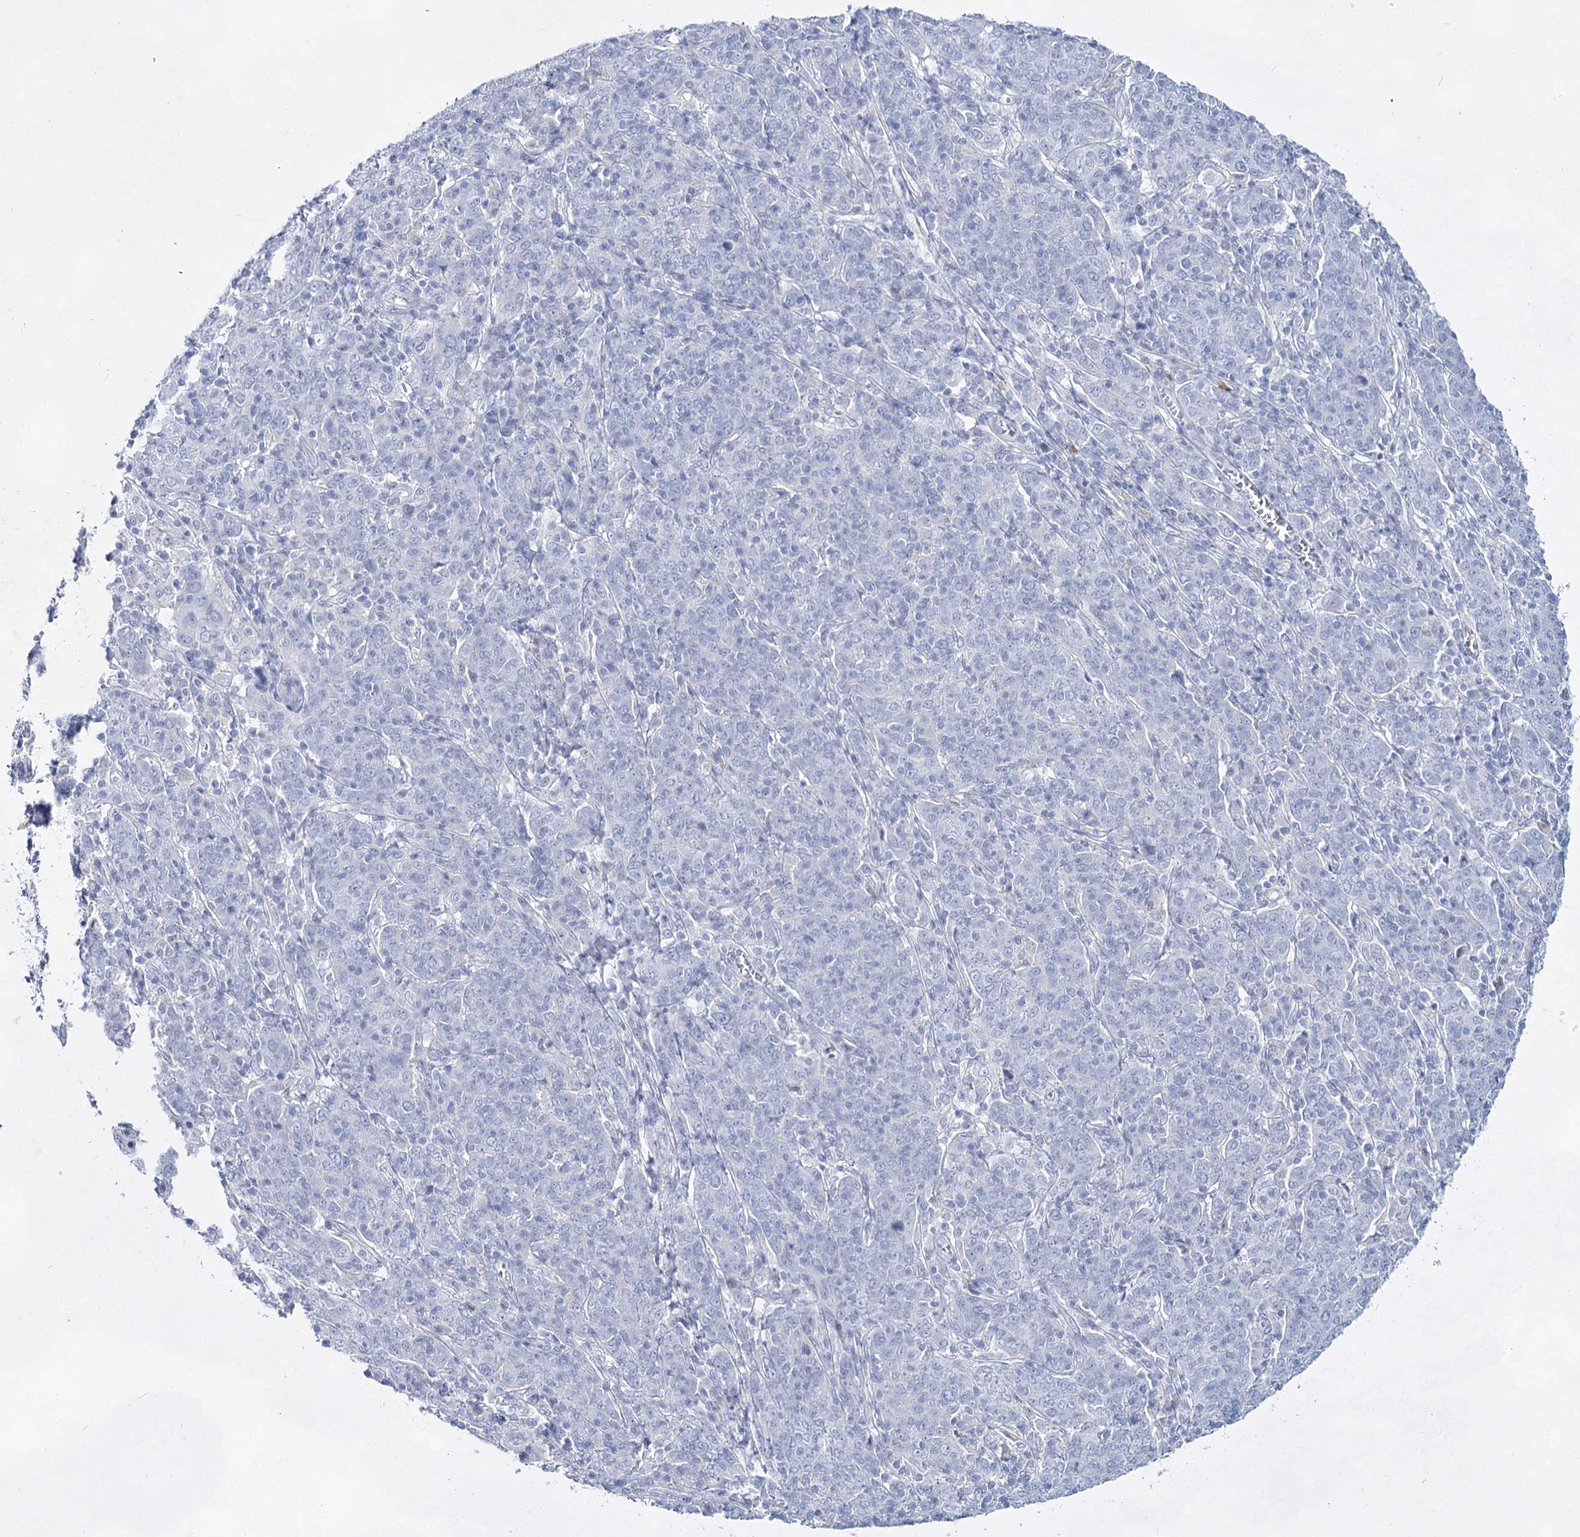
{"staining": {"intensity": "negative", "quantity": "none", "location": "none"}, "tissue": "cervical cancer", "cell_type": "Tumor cells", "image_type": "cancer", "snomed": [{"axis": "morphology", "description": "Squamous cell carcinoma, NOS"}, {"axis": "topography", "description": "Cervix"}], "caption": "Tumor cells are negative for brown protein staining in squamous cell carcinoma (cervical).", "gene": "SLC17A2", "patient": {"sex": "female", "age": 67}}